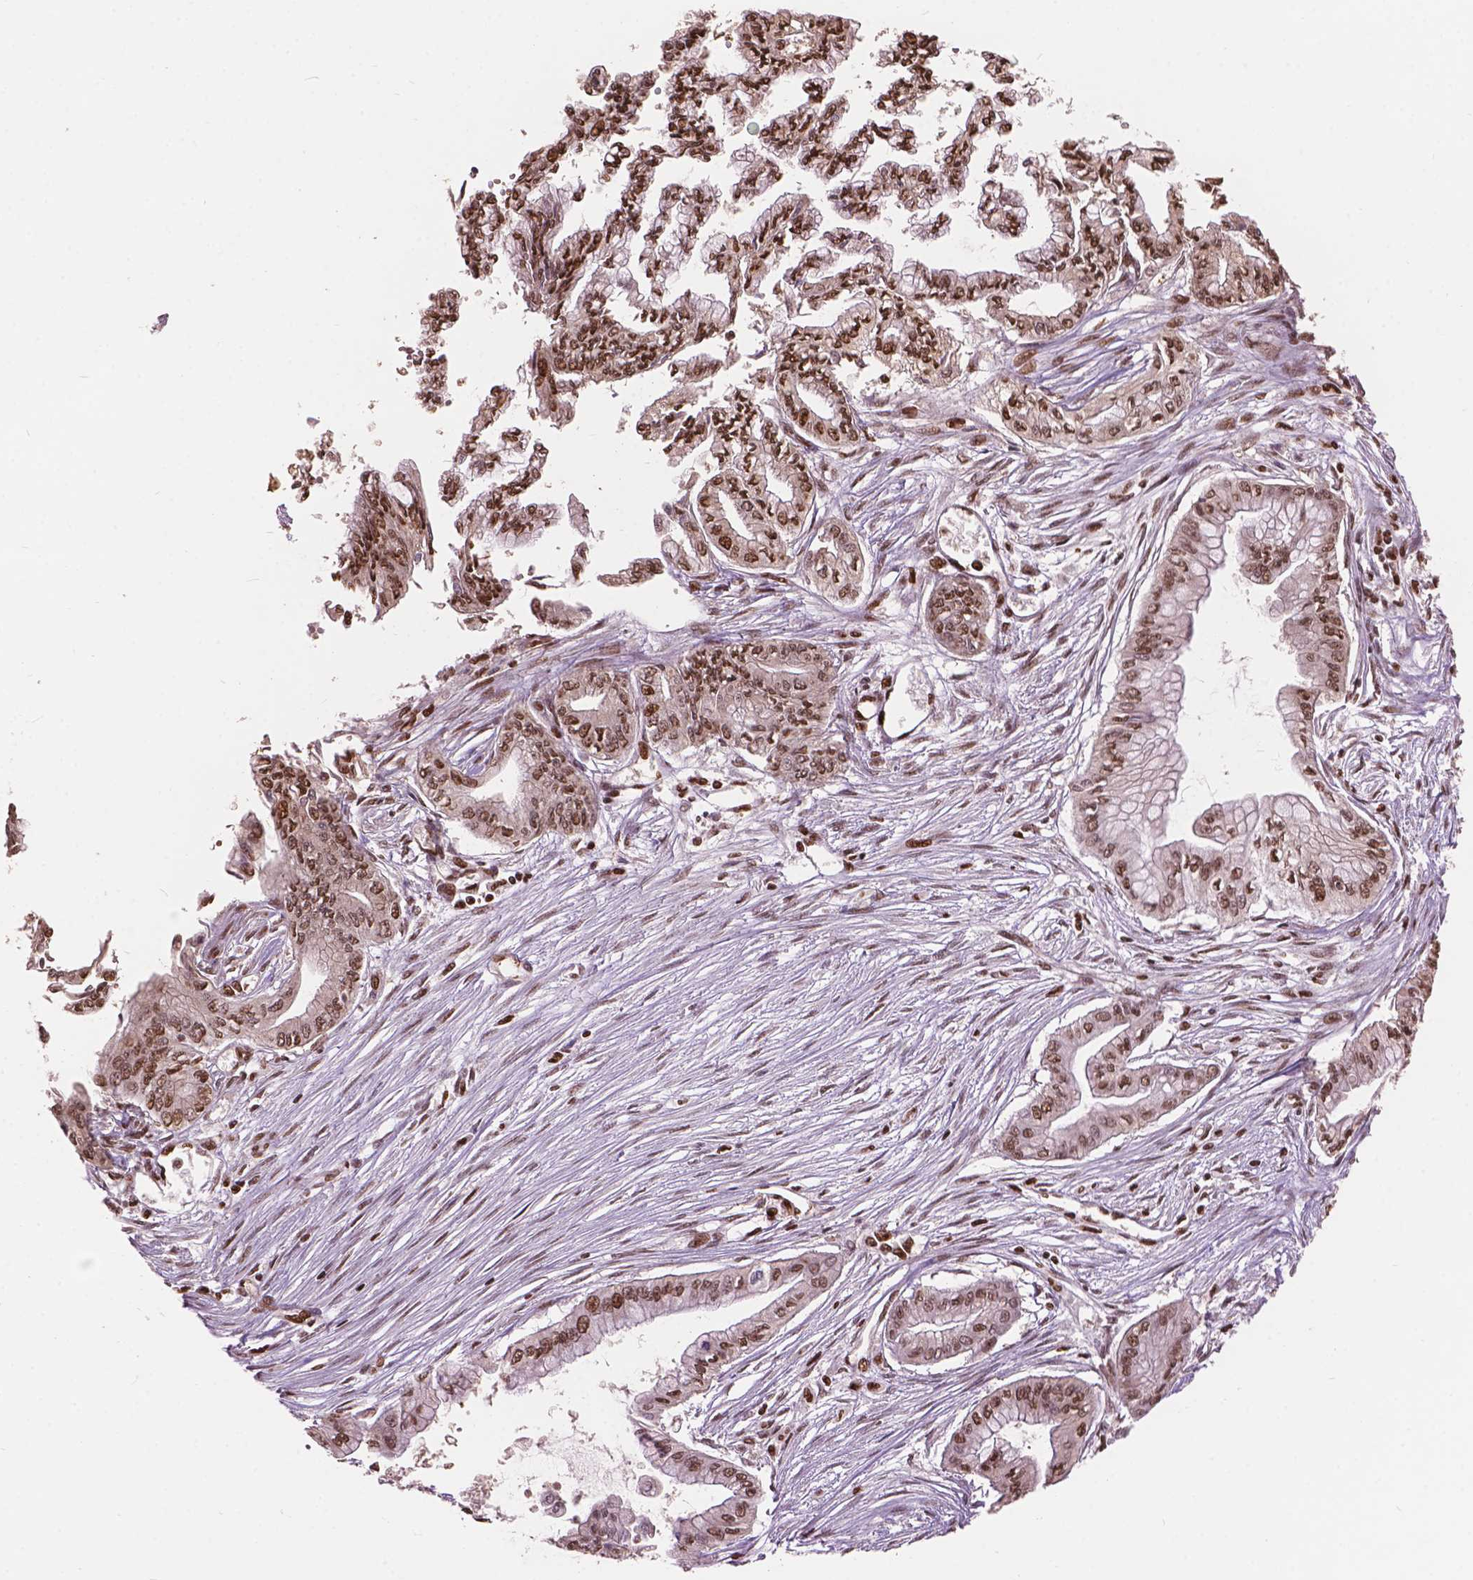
{"staining": {"intensity": "moderate", "quantity": ">75%", "location": "nuclear"}, "tissue": "pancreatic cancer", "cell_type": "Tumor cells", "image_type": "cancer", "snomed": [{"axis": "morphology", "description": "Adenocarcinoma, NOS"}, {"axis": "topography", "description": "Pancreas"}], "caption": "High-power microscopy captured an immunohistochemistry (IHC) image of pancreatic adenocarcinoma, revealing moderate nuclear expression in about >75% of tumor cells. Immunohistochemistry stains the protein of interest in brown and the nuclei are stained blue.", "gene": "ANP32B", "patient": {"sex": "female", "age": 68}}